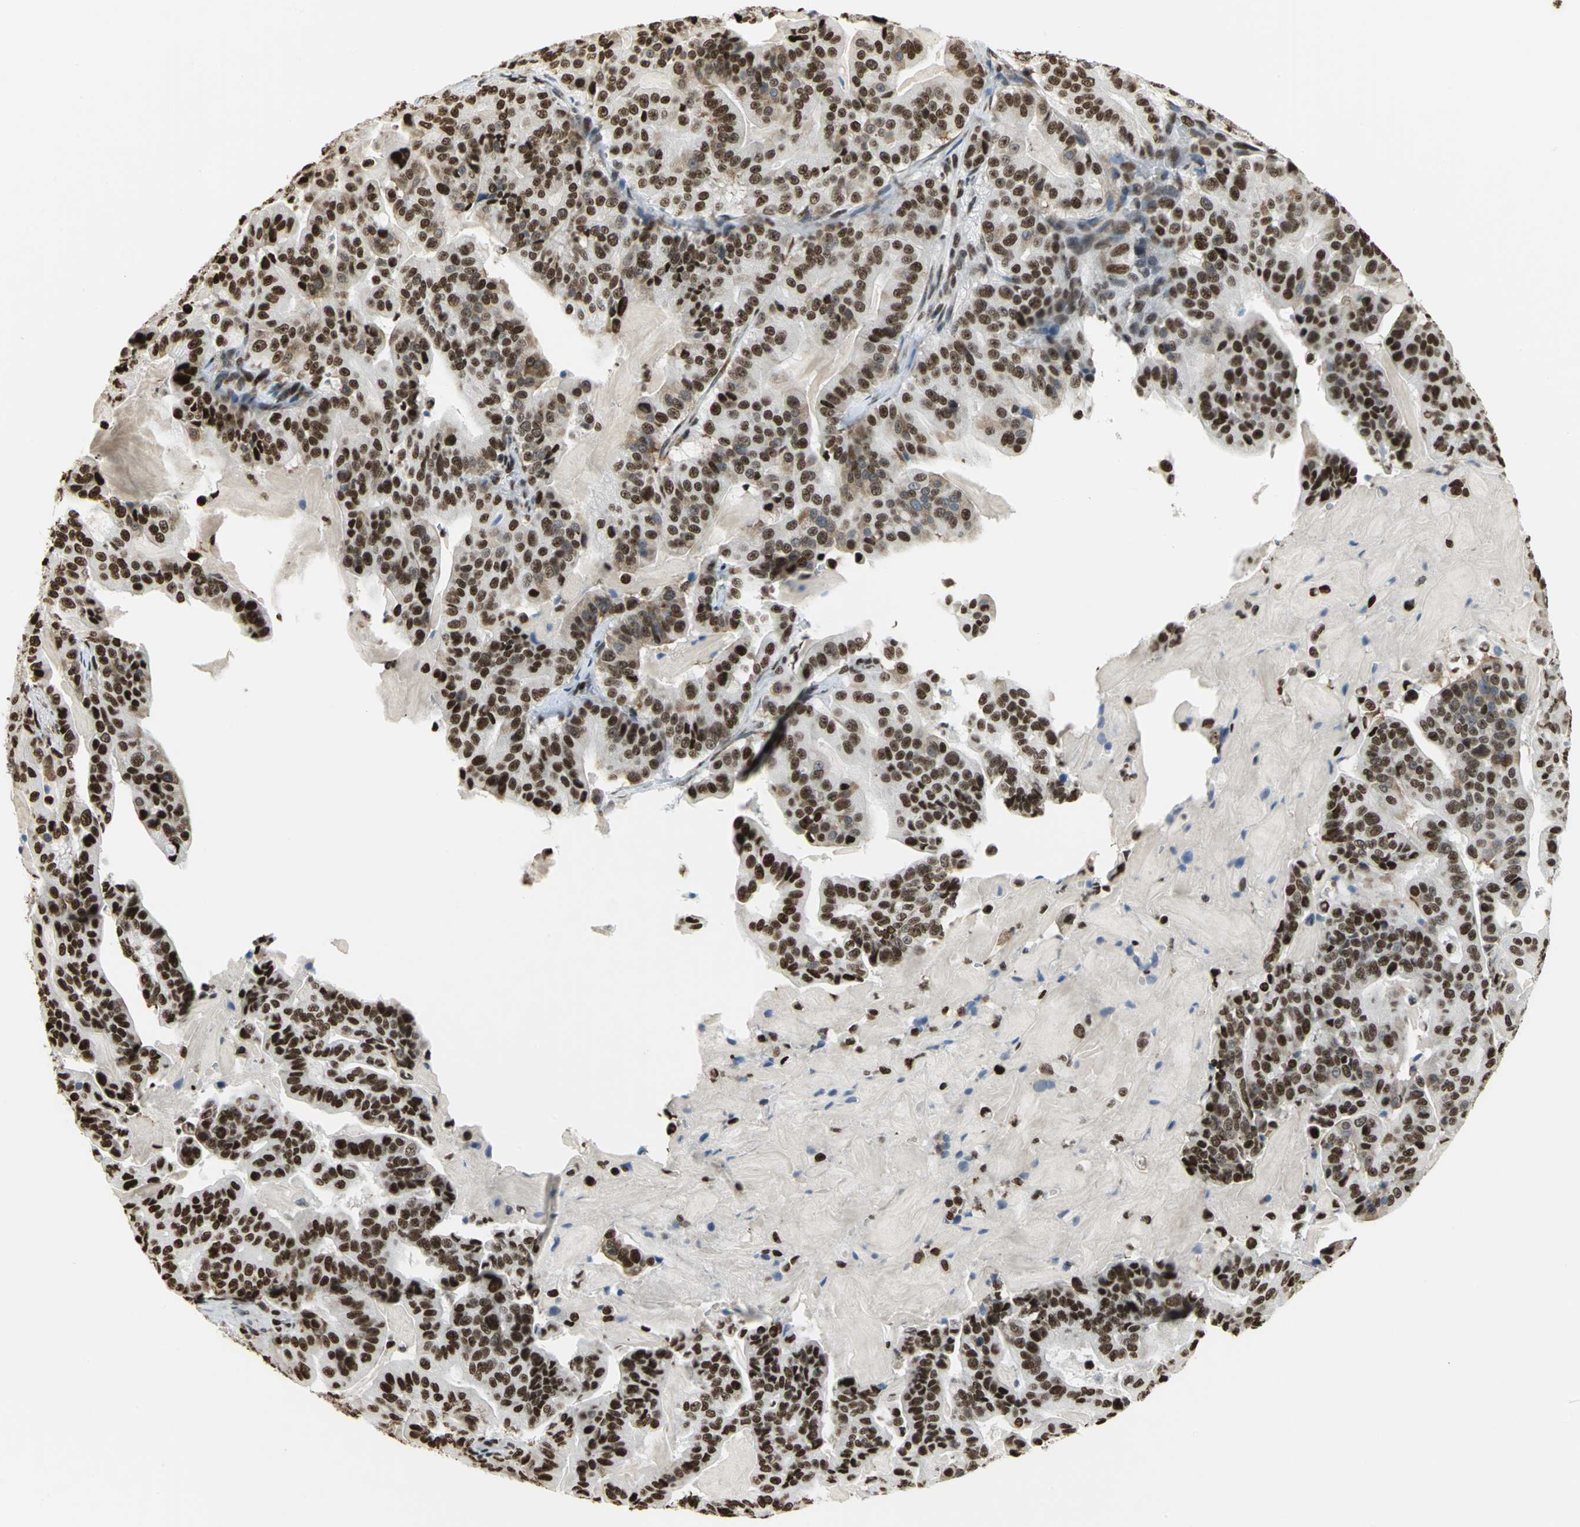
{"staining": {"intensity": "strong", "quantity": ">75%", "location": "nuclear"}, "tissue": "pancreatic cancer", "cell_type": "Tumor cells", "image_type": "cancer", "snomed": [{"axis": "morphology", "description": "Adenocarcinoma, NOS"}, {"axis": "topography", "description": "Pancreas"}], "caption": "IHC of human pancreatic cancer (adenocarcinoma) shows high levels of strong nuclear positivity in about >75% of tumor cells. The staining was performed using DAB to visualize the protein expression in brown, while the nuclei were stained in blue with hematoxylin (Magnification: 20x).", "gene": "HMGB1", "patient": {"sex": "male", "age": 63}}